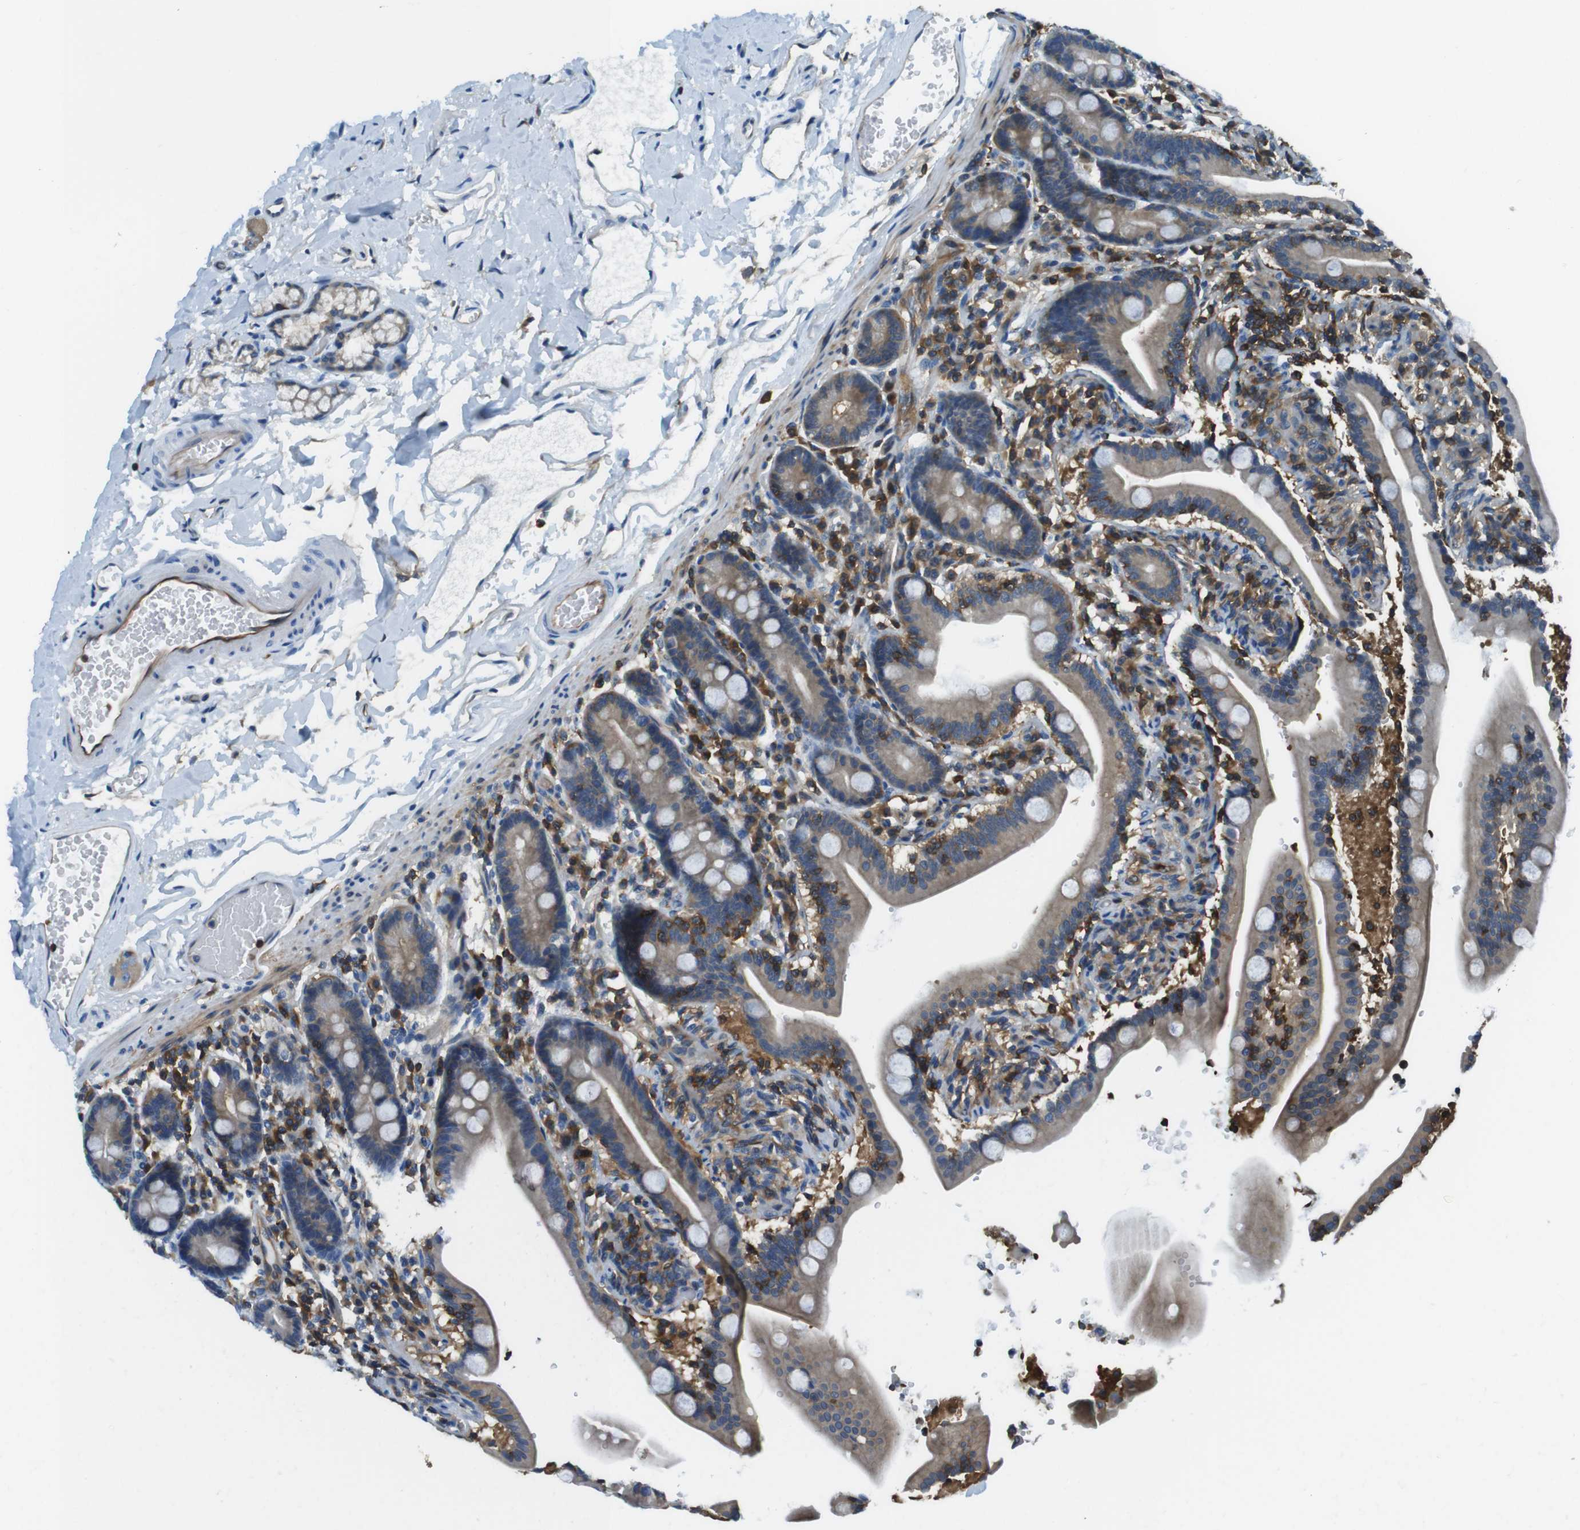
{"staining": {"intensity": "moderate", "quantity": ">75%", "location": "cytoplasmic/membranous"}, "tissue": "duodenum", "cell_type": "Glandular cells", "image_type": "normal", "snomed": [{"axis": "morphology", "description": "Normal tissue, NOS"}, {"axis": "topography", "description": "Duodenum"}], "caption": "Human duodenum stained for a protein (brown) exhibits moderate cytoplasmic/membranous positive positivity in approximately >75% of glandular cells.", "gene": "TES", "patient": {"sex": "male", "age": 54}}